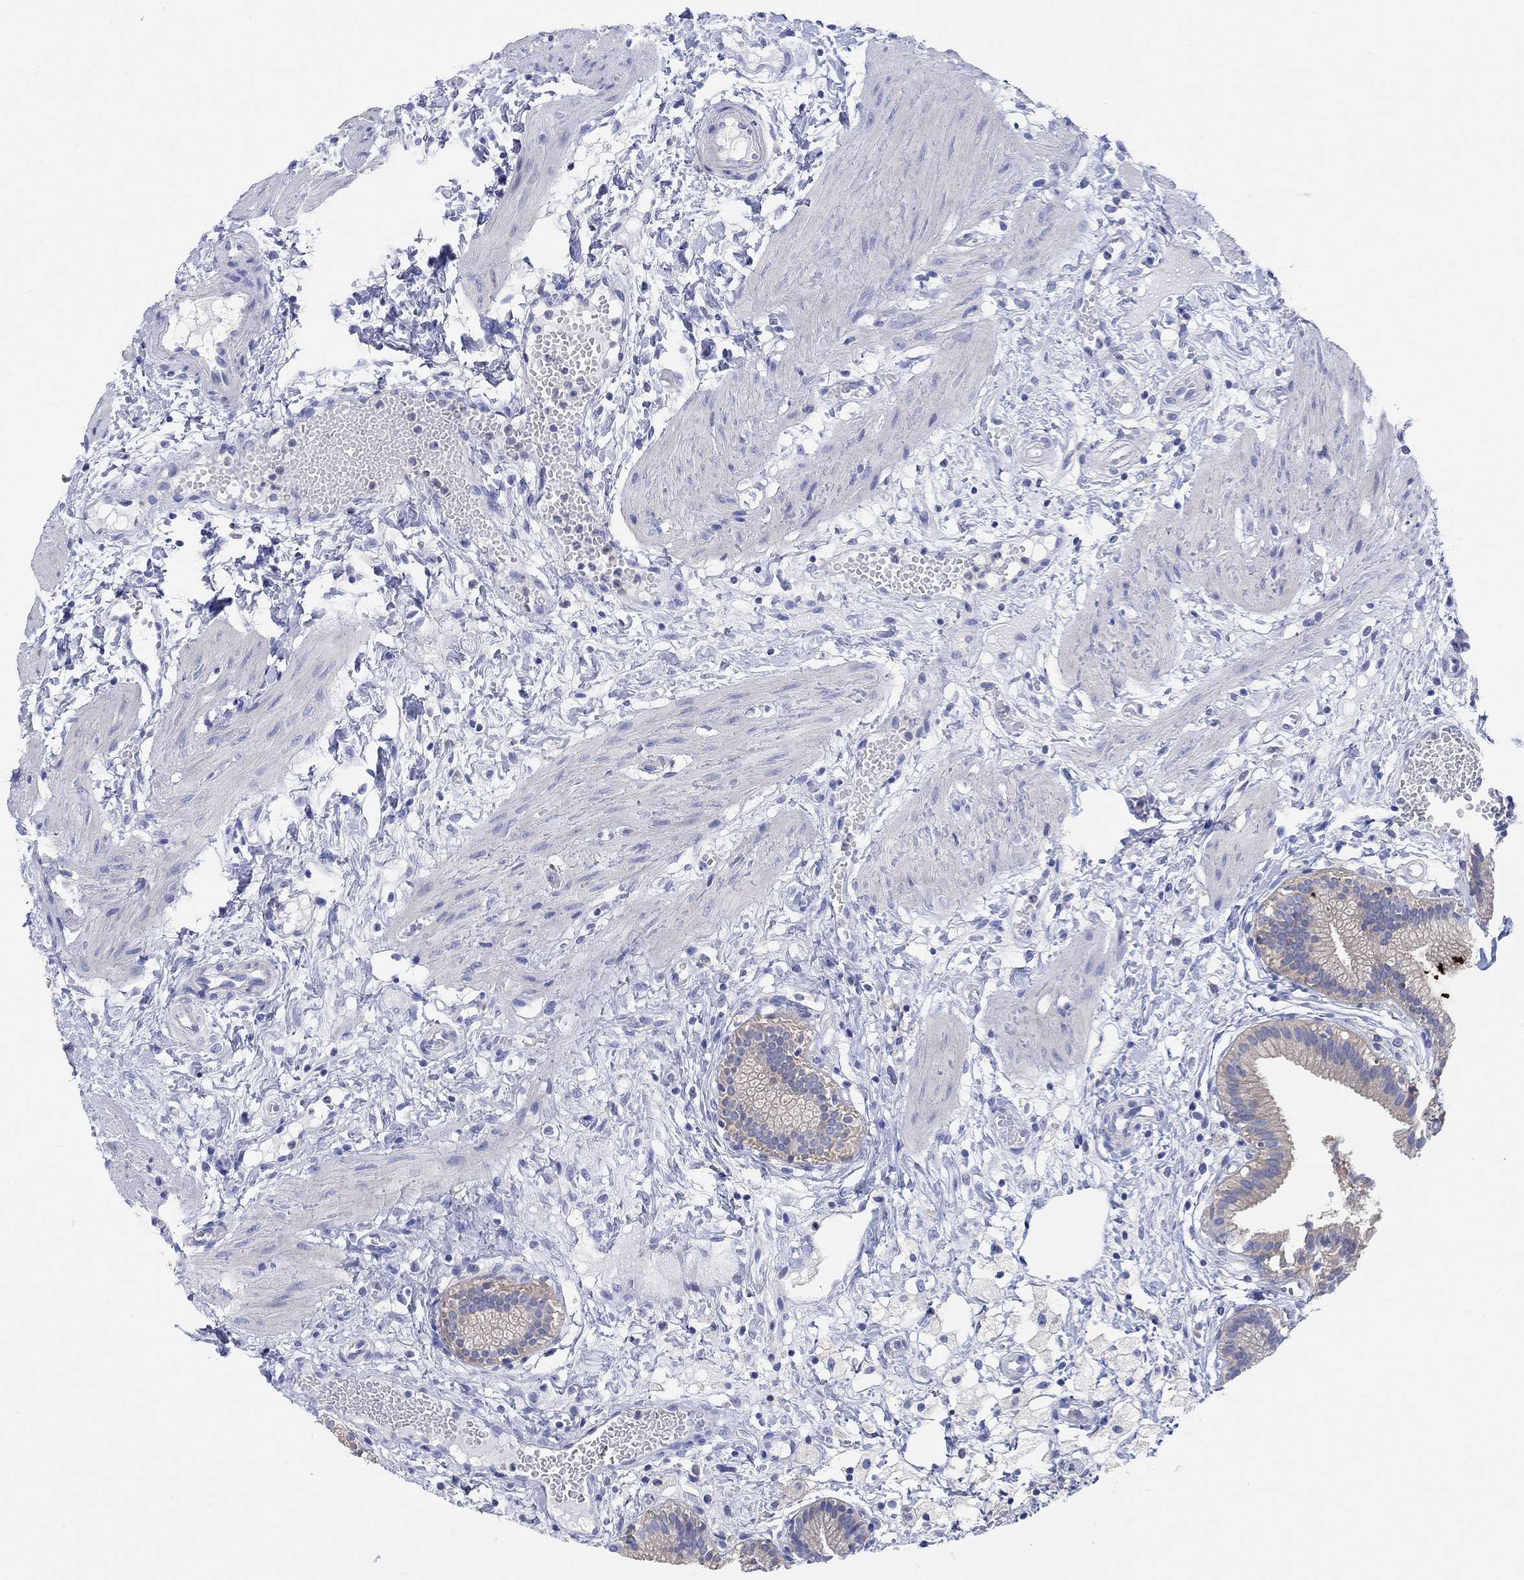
{"staining": {"intensity": "weak", "quantity": "<25%", "location": "cytoplasmic/membranous"}, "tissue": "gallbladder", "cell_type": "Glandular cells", "image_type": "normal", "snomed": [{"axis": "morphology", "description": "Normal tissue, NOS"}, {"axis": "topography", "description": "Gallbladder"}], "caption": "Immunohistochemistry of unremarkable human gallbladder displays no positivity in glandular cells.", "gene": "REEP6", "patient": {"sex": "female", "age": 24}}